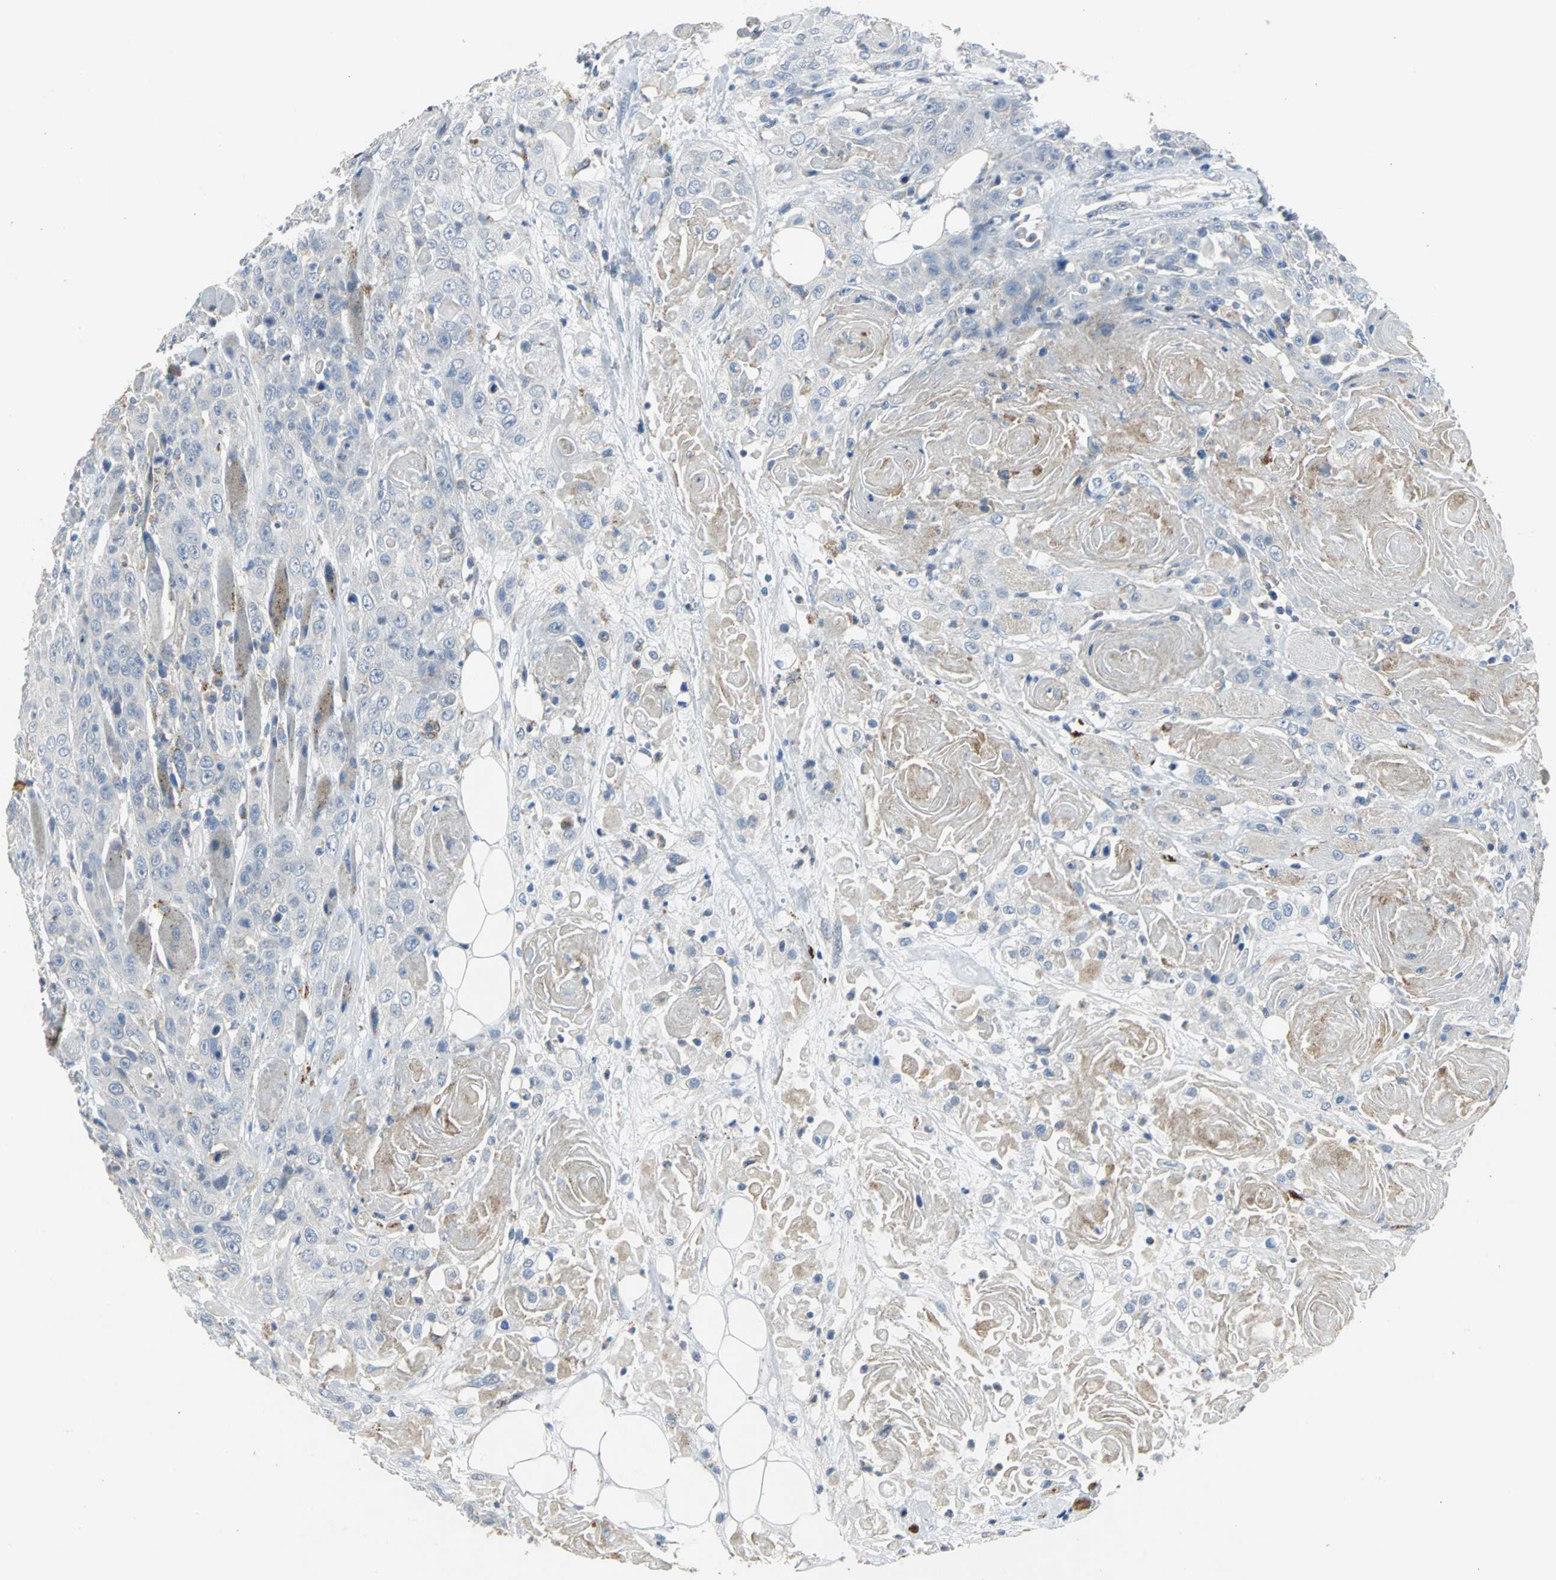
{"staining": {"intensity": "weak", "quantity": "<25%", "location": "cytoplasmic/membranous"}, "tissue": "head and neck cancer", "cell_type": "Tumor cells", "image_type": "cancer", "snomed": [{"axis": "morphology", "description": "Squamous cell carcinoma, NOS"}, {"axis": "topography", "description": "Head-Neck"}], "caption": "The immunohistochemistry photomicrograph has no significant staining in tumor cells of head and neck cancer tissue. The staining was performed using DAB to visualize the protein expression in brown, while the nuclei were stained in blue with hematoxylin (Magnification: 20x).", "gene": "SPPL2B", "patient": {"sex": "female", "age": 84}}